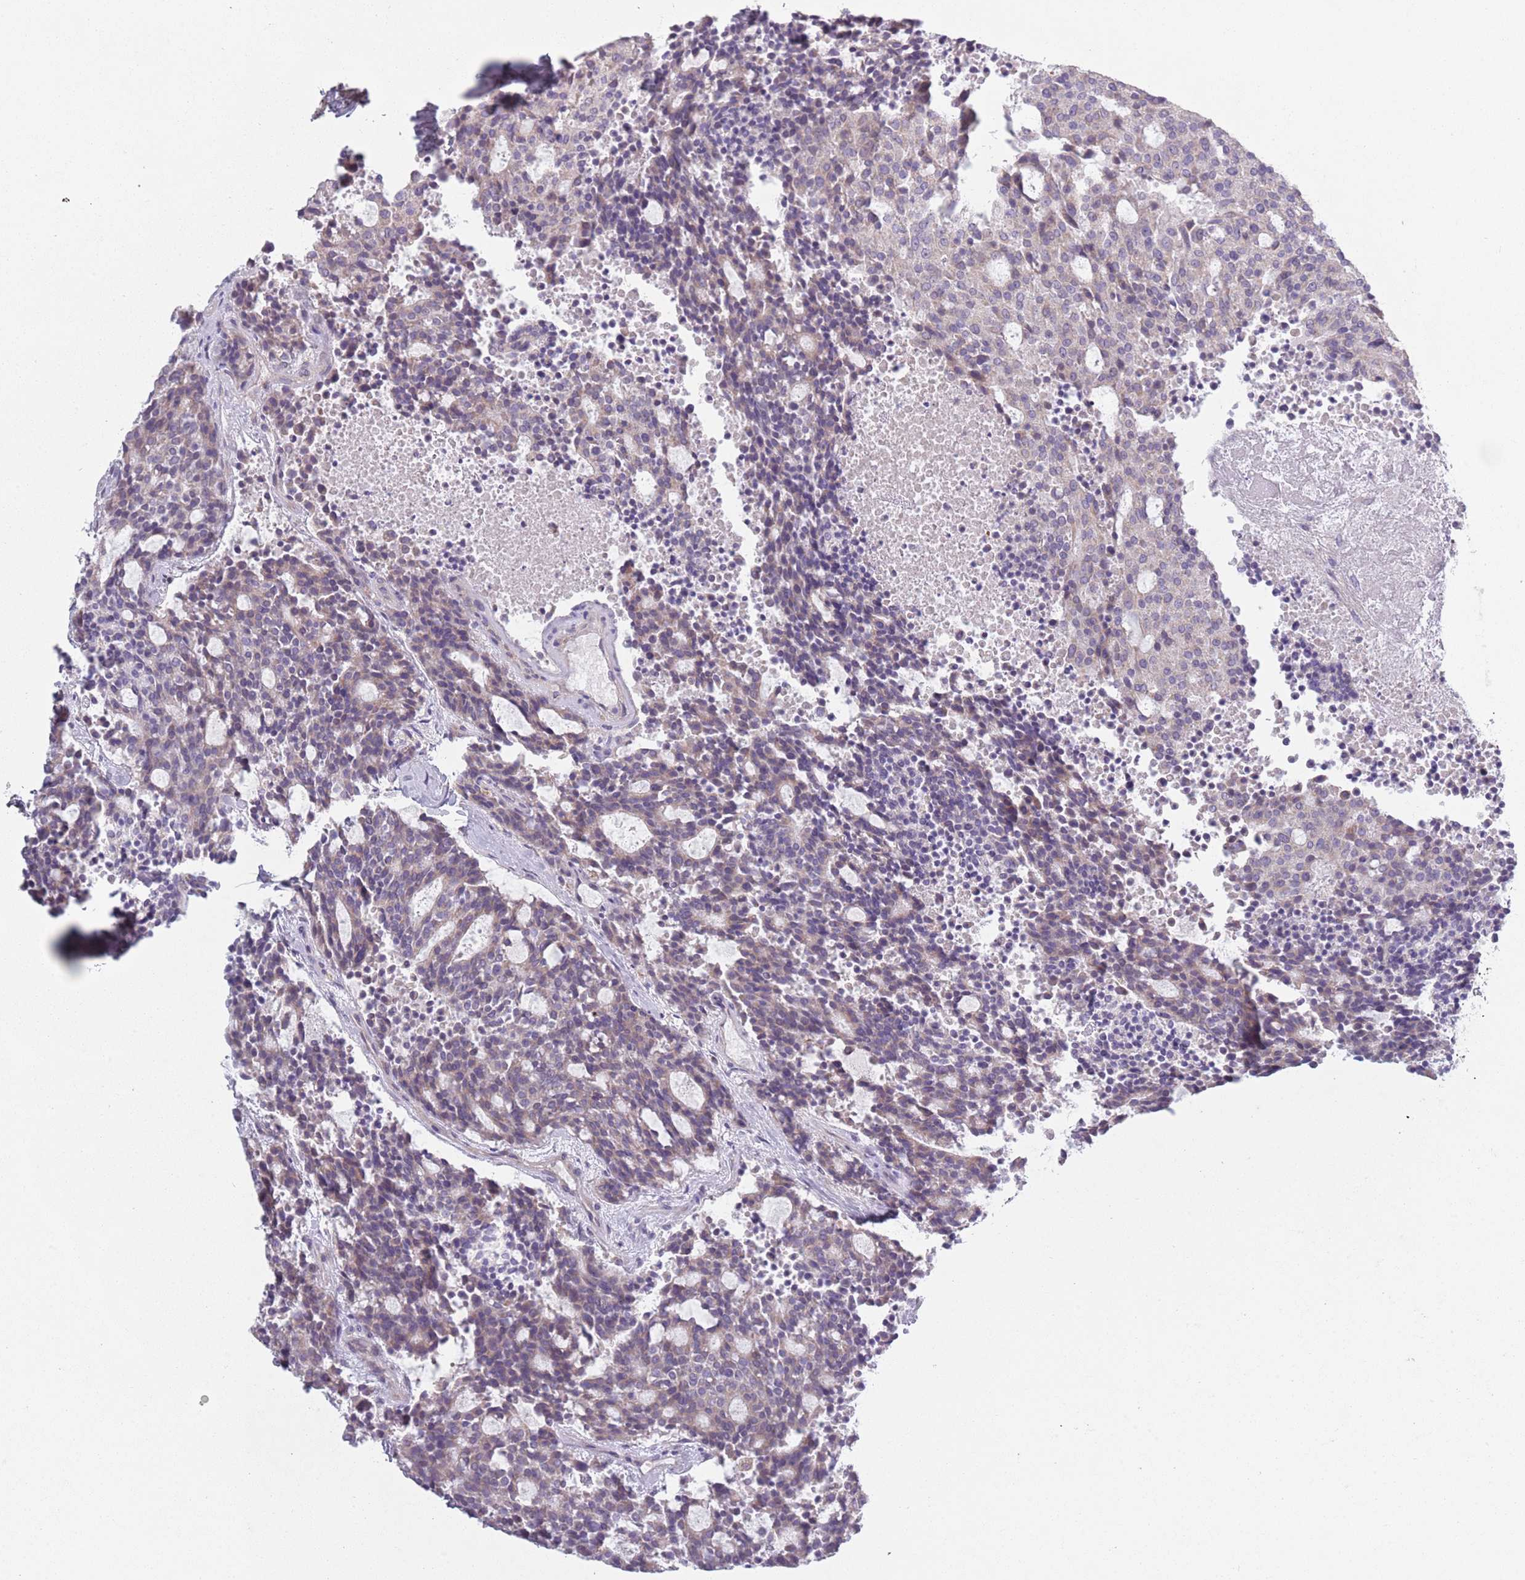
{"staining": {"intensity": "negative", "quantity": "none", "location": "none"}, "tissue": "carcinoid", "cell_type": "Tumor cells", "image_type": "cancer", "snomed": [{"axis": "morphology", "description": "Carcinoid, malignant, NOS"}, {"axis": "topography", "description": "Pancreas"}], "caption": "Photomicrograph shows no significant protein staining in tumor cells of malignant carcinoid.", "gene": "COQ5", "patient": {"sex": "female", "age": 54}}